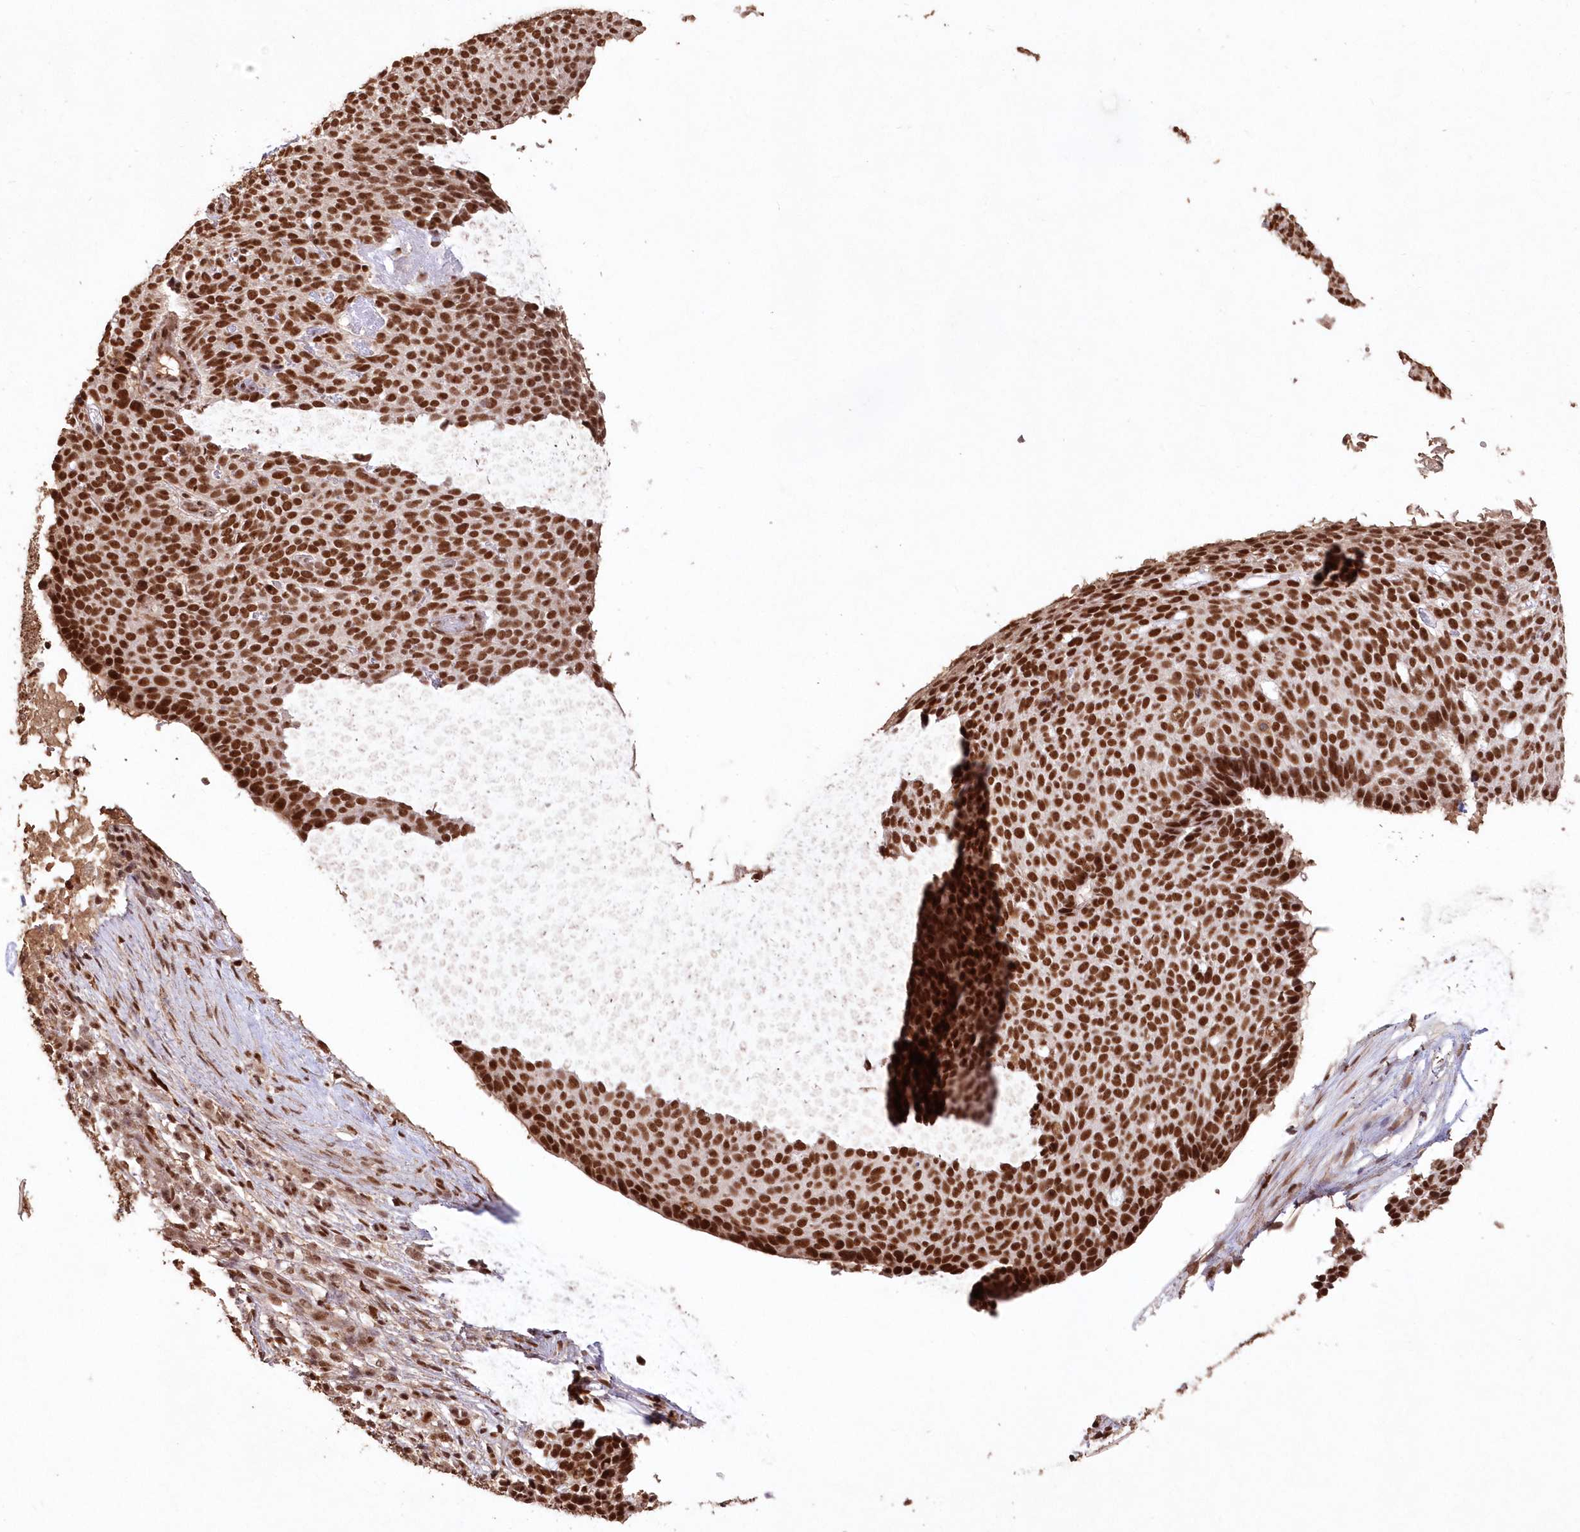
{"staining": {"intensity": "strong", "quantity": ">75%", "location": "nuclear"}, "tissue": "skin cancer", "cell_type": "Tumor cells", "image_type": "cancer", "snomed": [{"axis": "morphology", "description": "Normal tissue, NOS"}, {"axis": "morphology", "description": "Basal cell carcinoma"}, {"axis": "topography", "description": "Skin"}], "caption": "Immunohistochemical staining of human basal cell carcinoma (skin) exhibits strong nuclear protein expression in about >75% of tumor cells.", "gene": "PDS5A", "patient": {"sex": "male", "age": 50}}